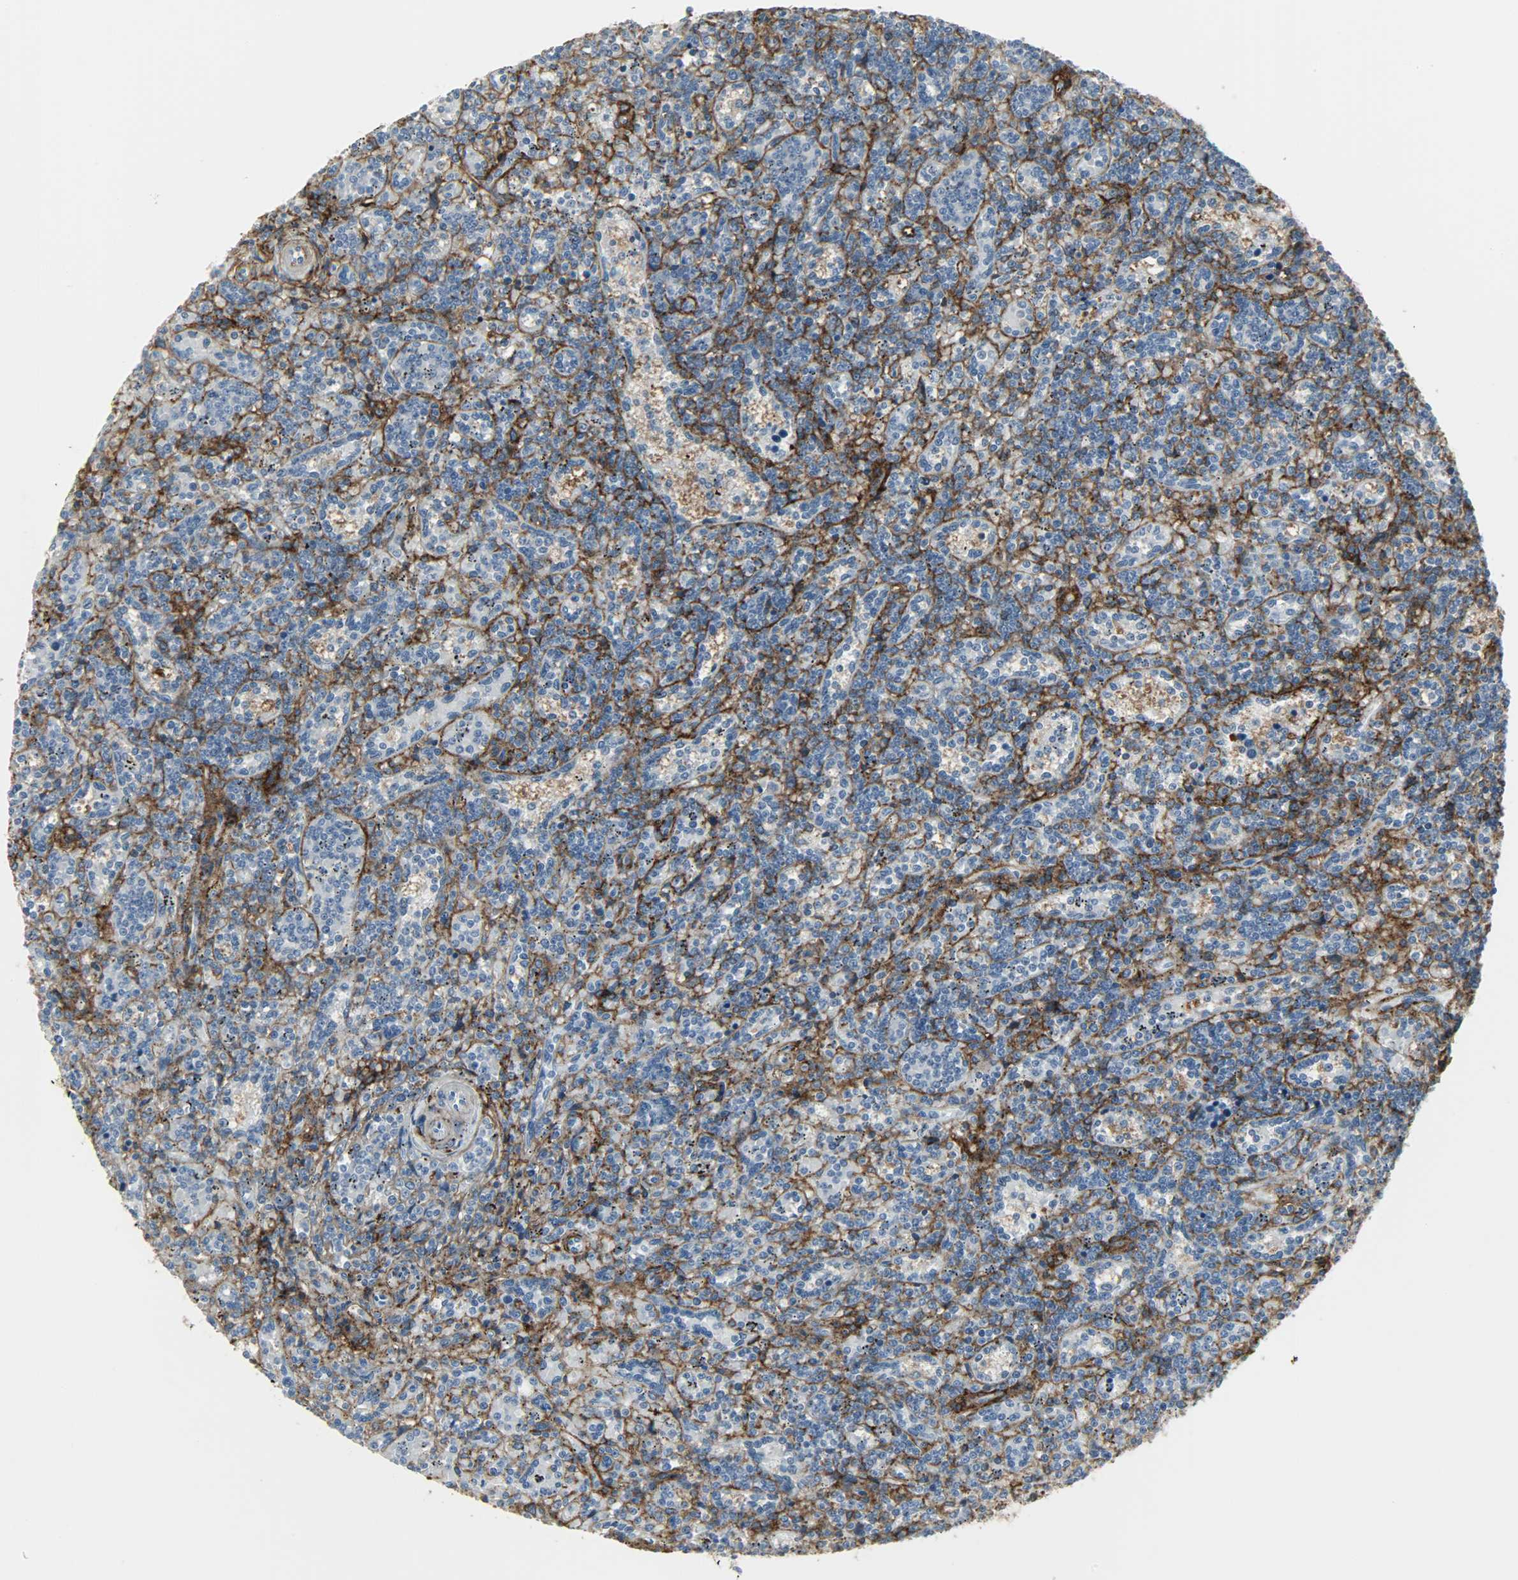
{"staining": {"intensity": "negative", "quantity": "none", "location": "none"}, "tissue": "lymphoma", "cell_type": "Tumor cells", "image_type": "cancer", "snomed": [{"axis": "morphology", "description": "Malignant lymphoma, non-Hodgkin's type, Low grade"}, {"axis": "topography", "description": "Spleen"}], "caption": "This is a histopathology image of immunohistochemistry staining of lymphoma, which shows no positivity in tumor cells.", "gene": "ENPEP", "patient": {"sex": "male", "age": 73}}